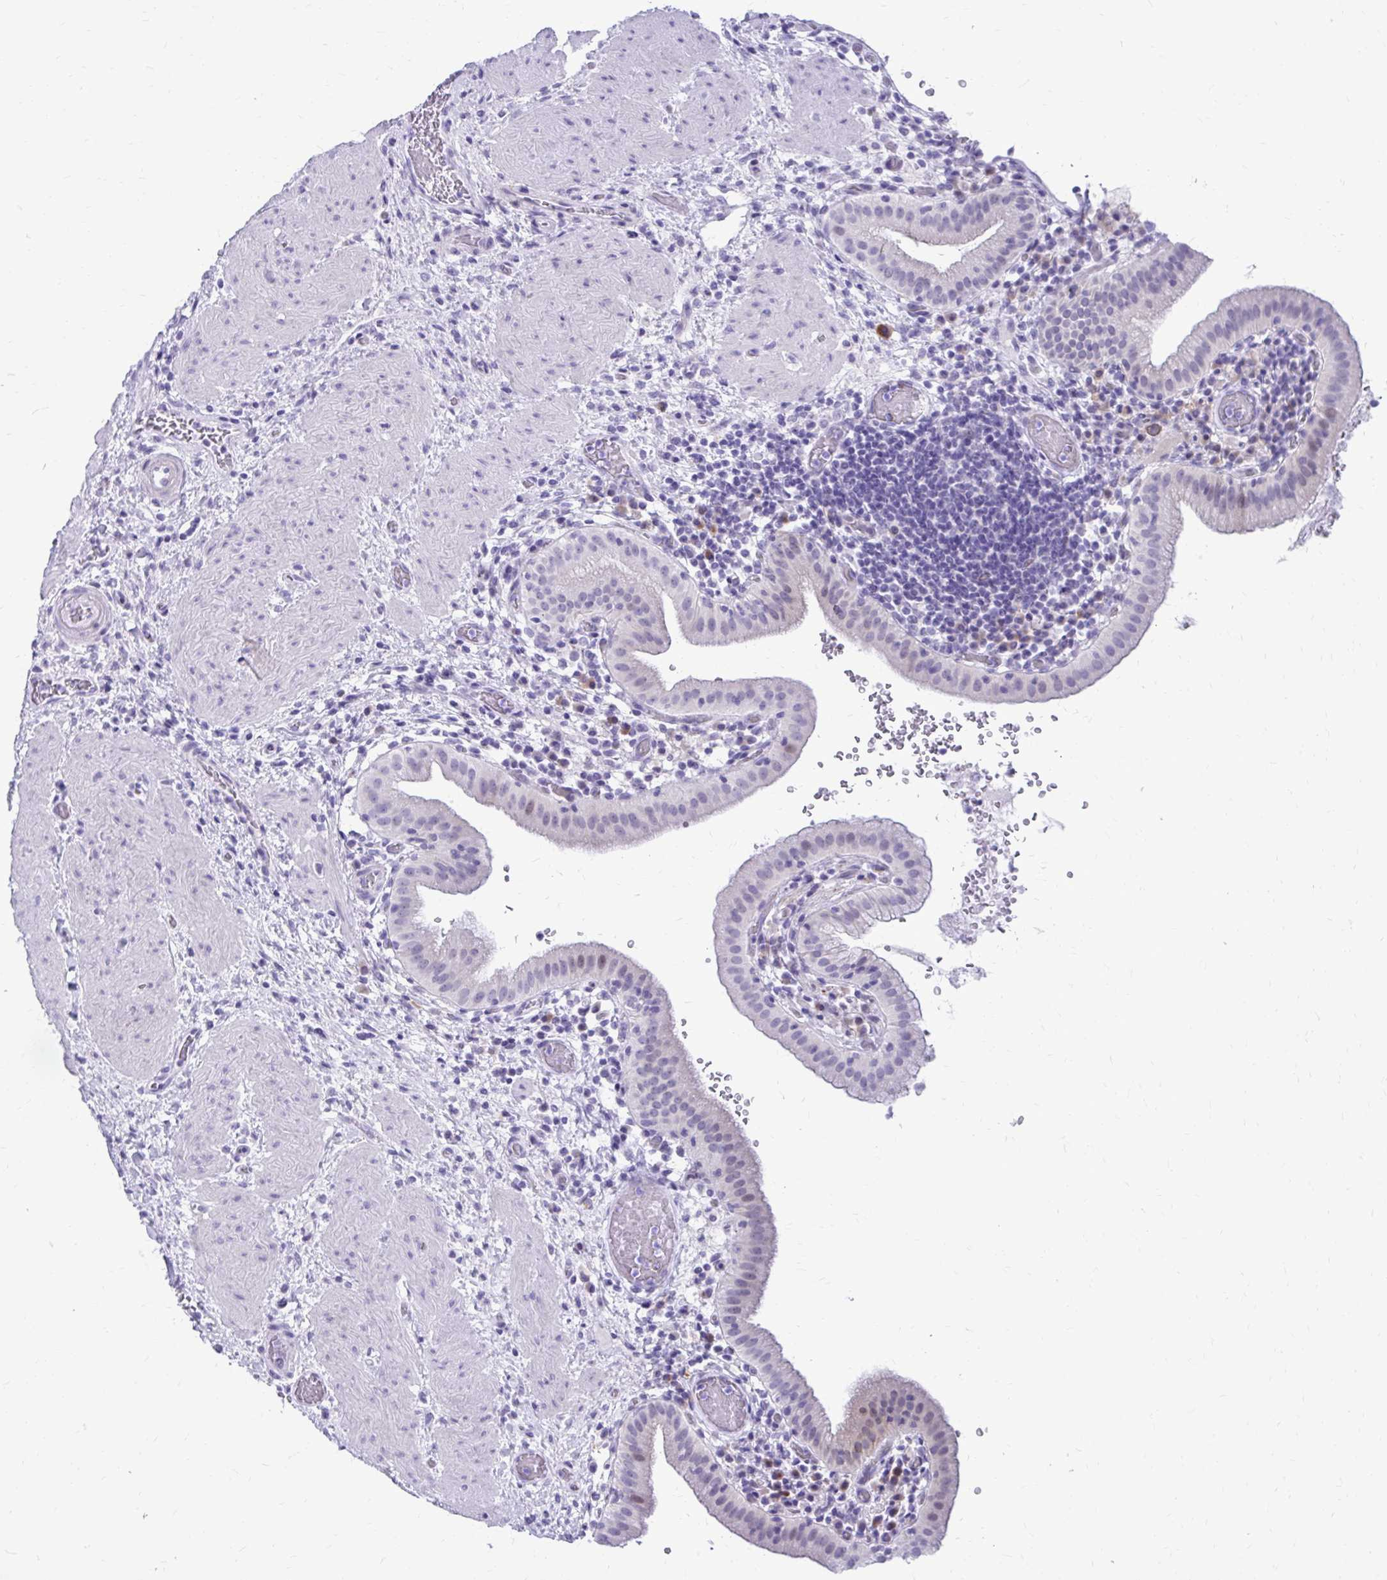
{"staining": {"intensity": "moderate", "quantity": "<25%", "location": "nuclear"}, "tissue": "gallbladder", "cell_type": "Glandular cells", "image_type": "normal", "snomed": [{"axis": "morphology", "description": "Normal tissue, NOS"}, {"axis": "topography", "description": "Gallbladder"}], "caption": "Protein expression analysis of normal gallbladder displays moderate nuclear positivity in about <25% of glandular cells.", "gene": "LCN15", "patient": {"sex": "male", "age": 26}}